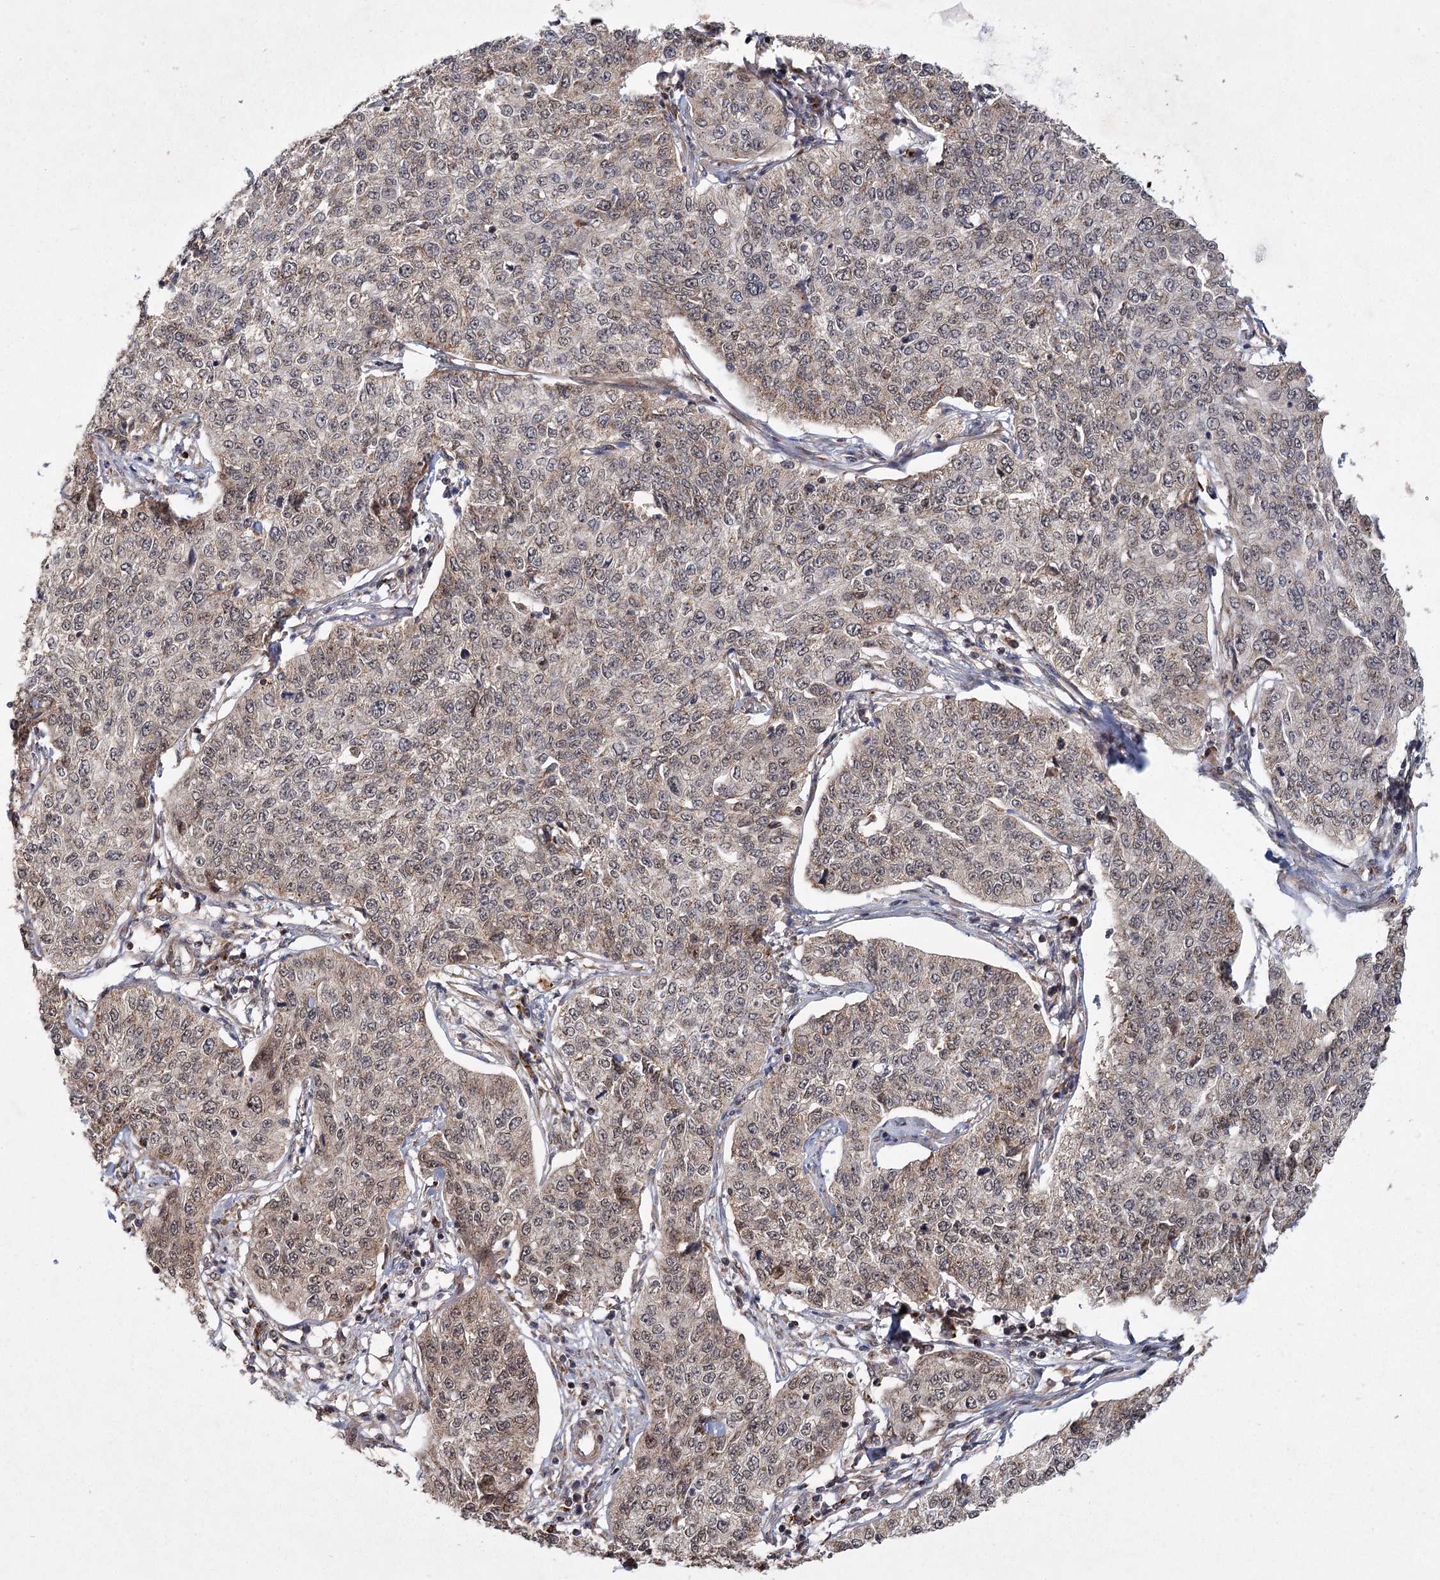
{"staining": {"intensity": "weak", "quantity": ">75%", "location": "cytoplasmic/membranous,nuclear"}, "tissue": "cervical cancer", "cell_type": "Tumor cells", "image_type": "cancer", "snomed": [{"axis": "morphology", "description": "Squamous cell carcinoma, NOS"}, {"axis": "topography", "description": "Cervix"}], "caption": "Tumor cells reveal low levels of weak cytoplasmic/membranous and nuclear staining in about >75% of cells in cervical cancer (squamous cell carcinoma).", "gene": "ZCCHC24", "patient": {"sex": "female", "age": 35}}